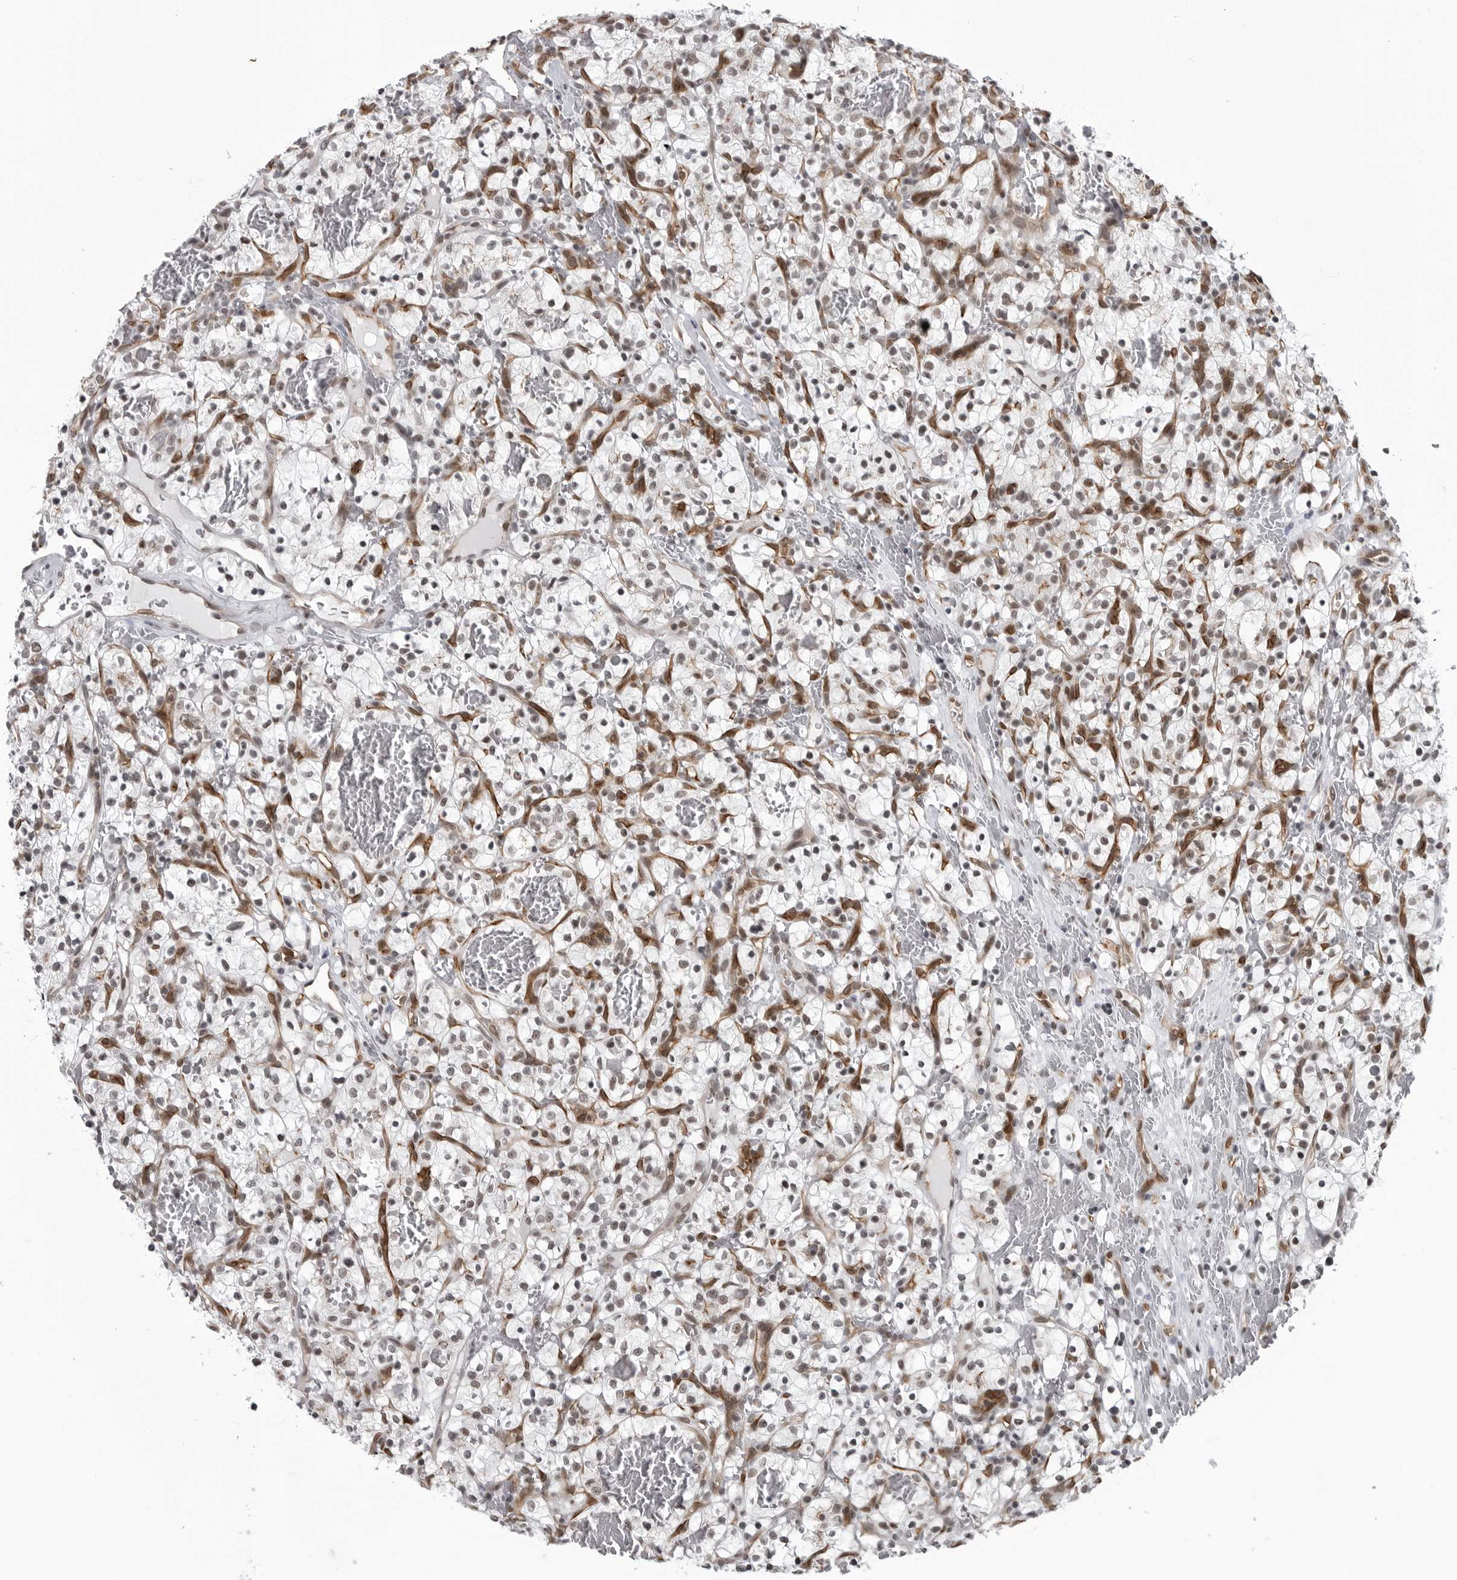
{"staining": {"intensity": "moderate", "quantity": "25%-75%", "location": "nuclear"}, "tissue": "renal cancer", "cell_type": "Tumor cells", "image_type": "cancer", "snomed": [{"axis": "morphology", "description": "Adenocarcinoma, NOS"}, {"axis": "topography", "description": "Kidney"}], "caption": "Human adenocarcinoma (renal) stained with a brown dye shows moderate nuclear positive expression in approximately 25%-75% of tumor cells.", "gene": "RNF26", "patient": {"sex": "female", "age": 57}}